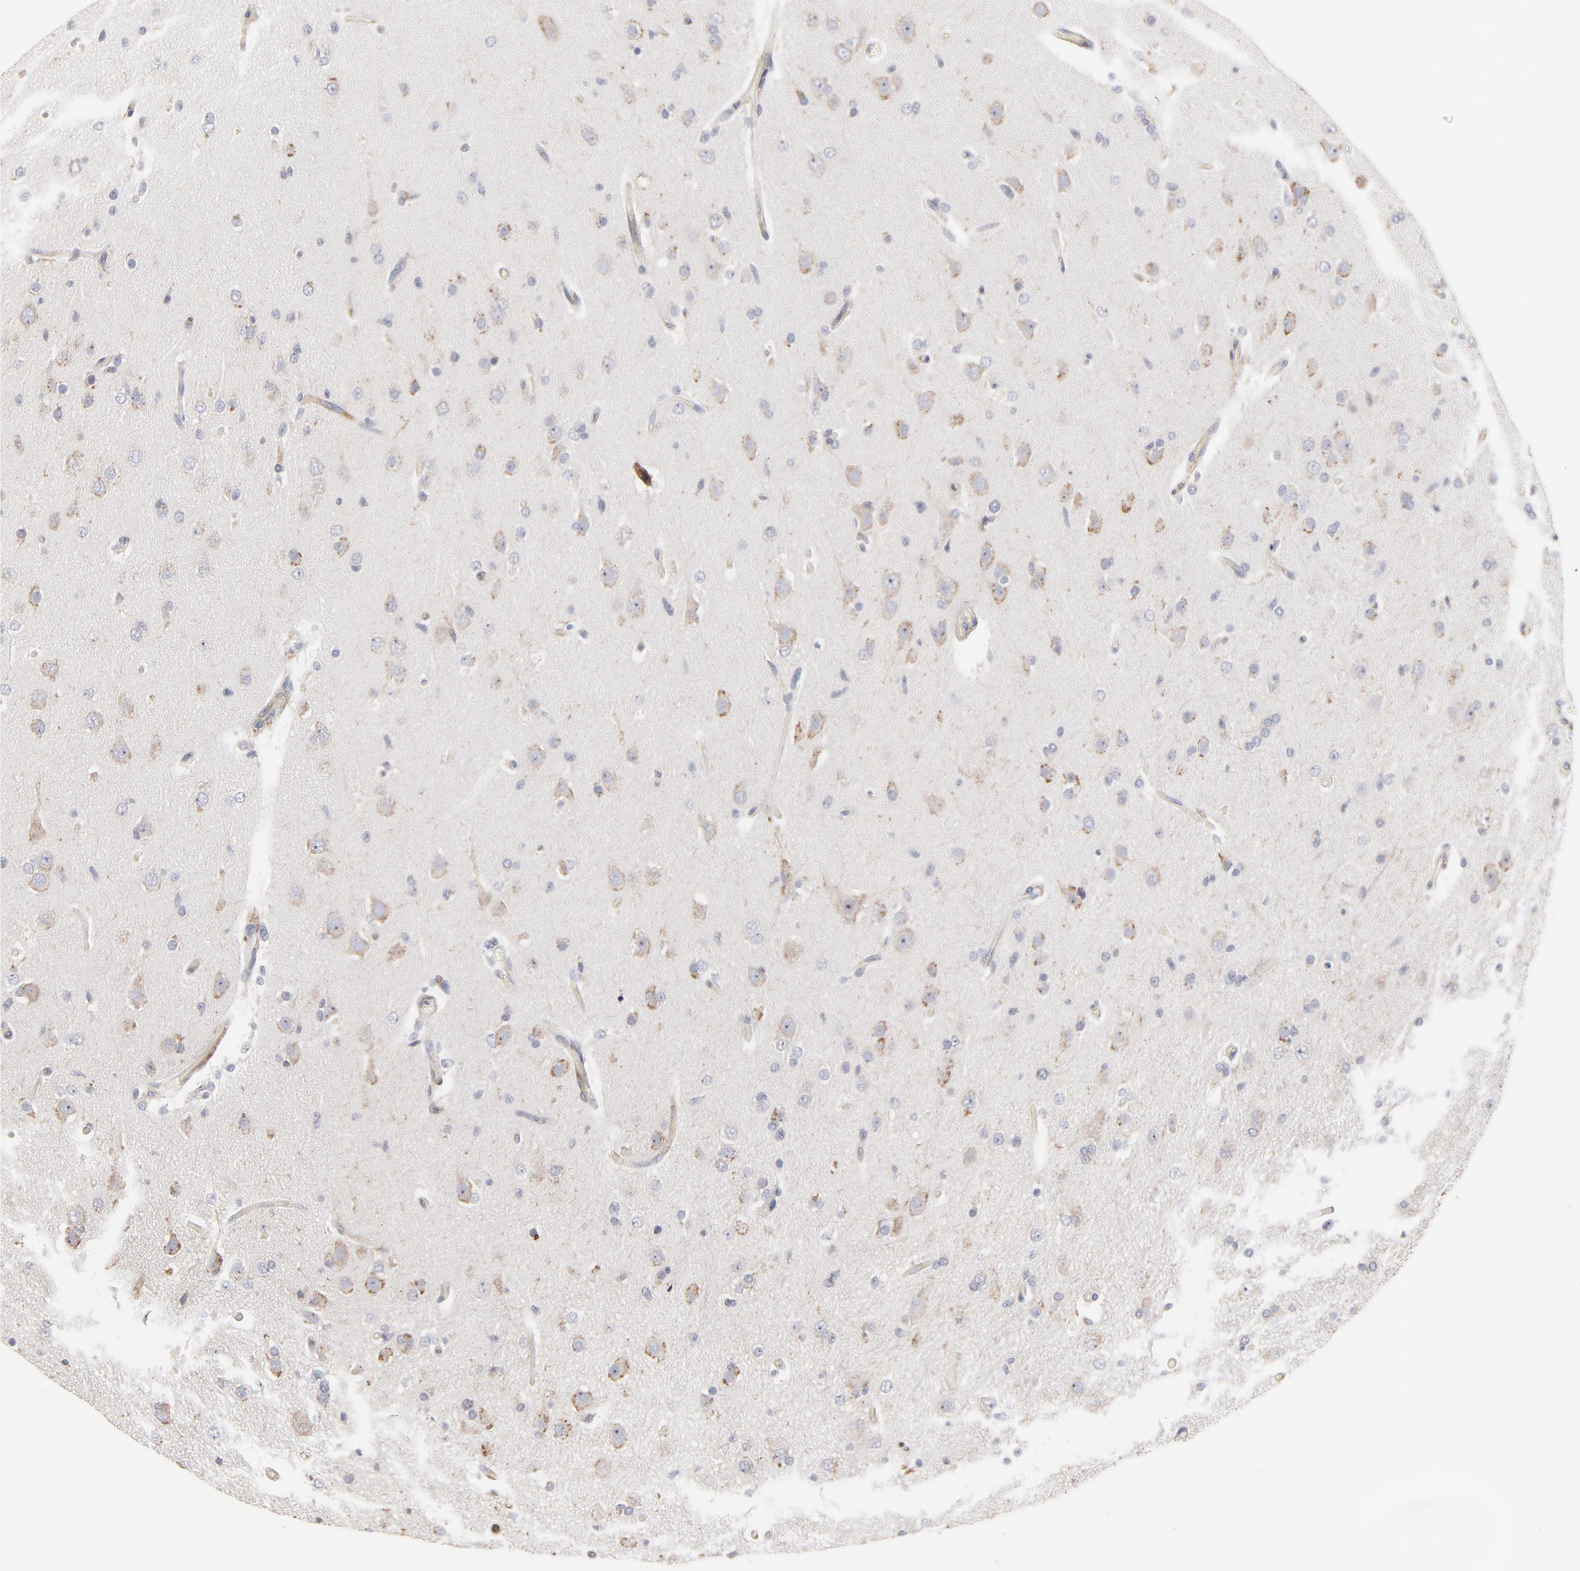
{"staining": {"intensity": "moderate", "quantity": "25%-75%", "location": "cytoplasmic/membranous"}, "tissue": "glioma", "cell_type": "Tumor cells", "image_type": "cancer", "snomed": [{"axis": "morphology", "description": "Glioma, malignant, High grade"}, {"axis": "topography", "description": "Brain"}], "caption": "There is medium levels of moderate cytoplasmic/membranous expression in tumor cells of high-grade glioma (malignant), as demonstrated by immunohistochemical staining (brown color).", "gene": "RNF213", "patient": {"sex": "male", "age": 33}}